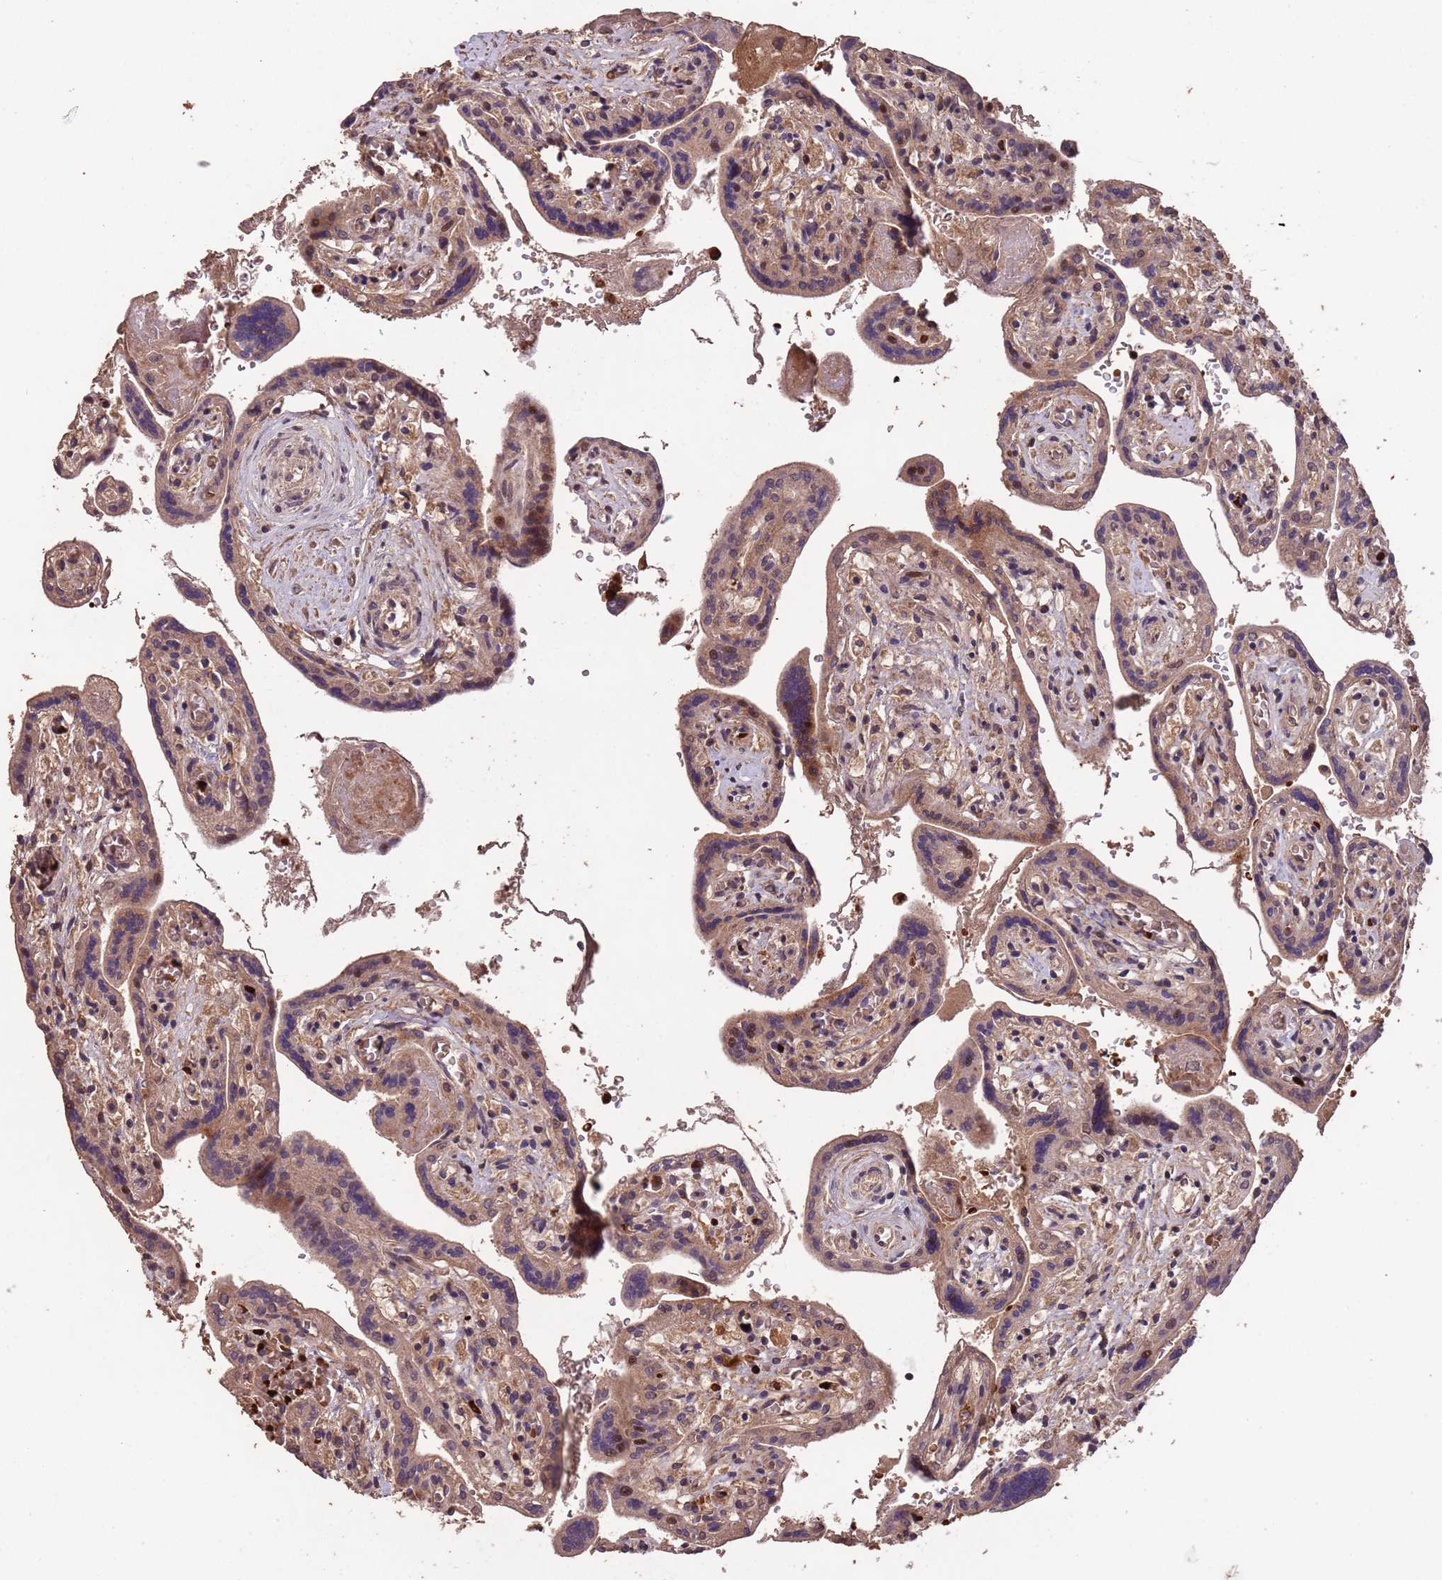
{"staining": {"intensity": "moderate", "quantity": "25%-75%", "location": "cytoplasmic/membranous,nuclear"}, "tissue": "placenta", "cell_type": "Trophoblastic cells", "image_type": "normal", "snomed": [{"axis": "morphology", "description": "Normal tissue, NOS"}, {"axis": "topography", "description": "Placenta"}], "caption": "Protein expression by immunohistochemistry (IHC) shows moderate cytoplasmic/membranous,nuclear expression in about 25%-75% of trophoblastic cells in unremarkable placenta.", "gene": "CCDC184", "patient": {"sex": "female", "age": 37}}